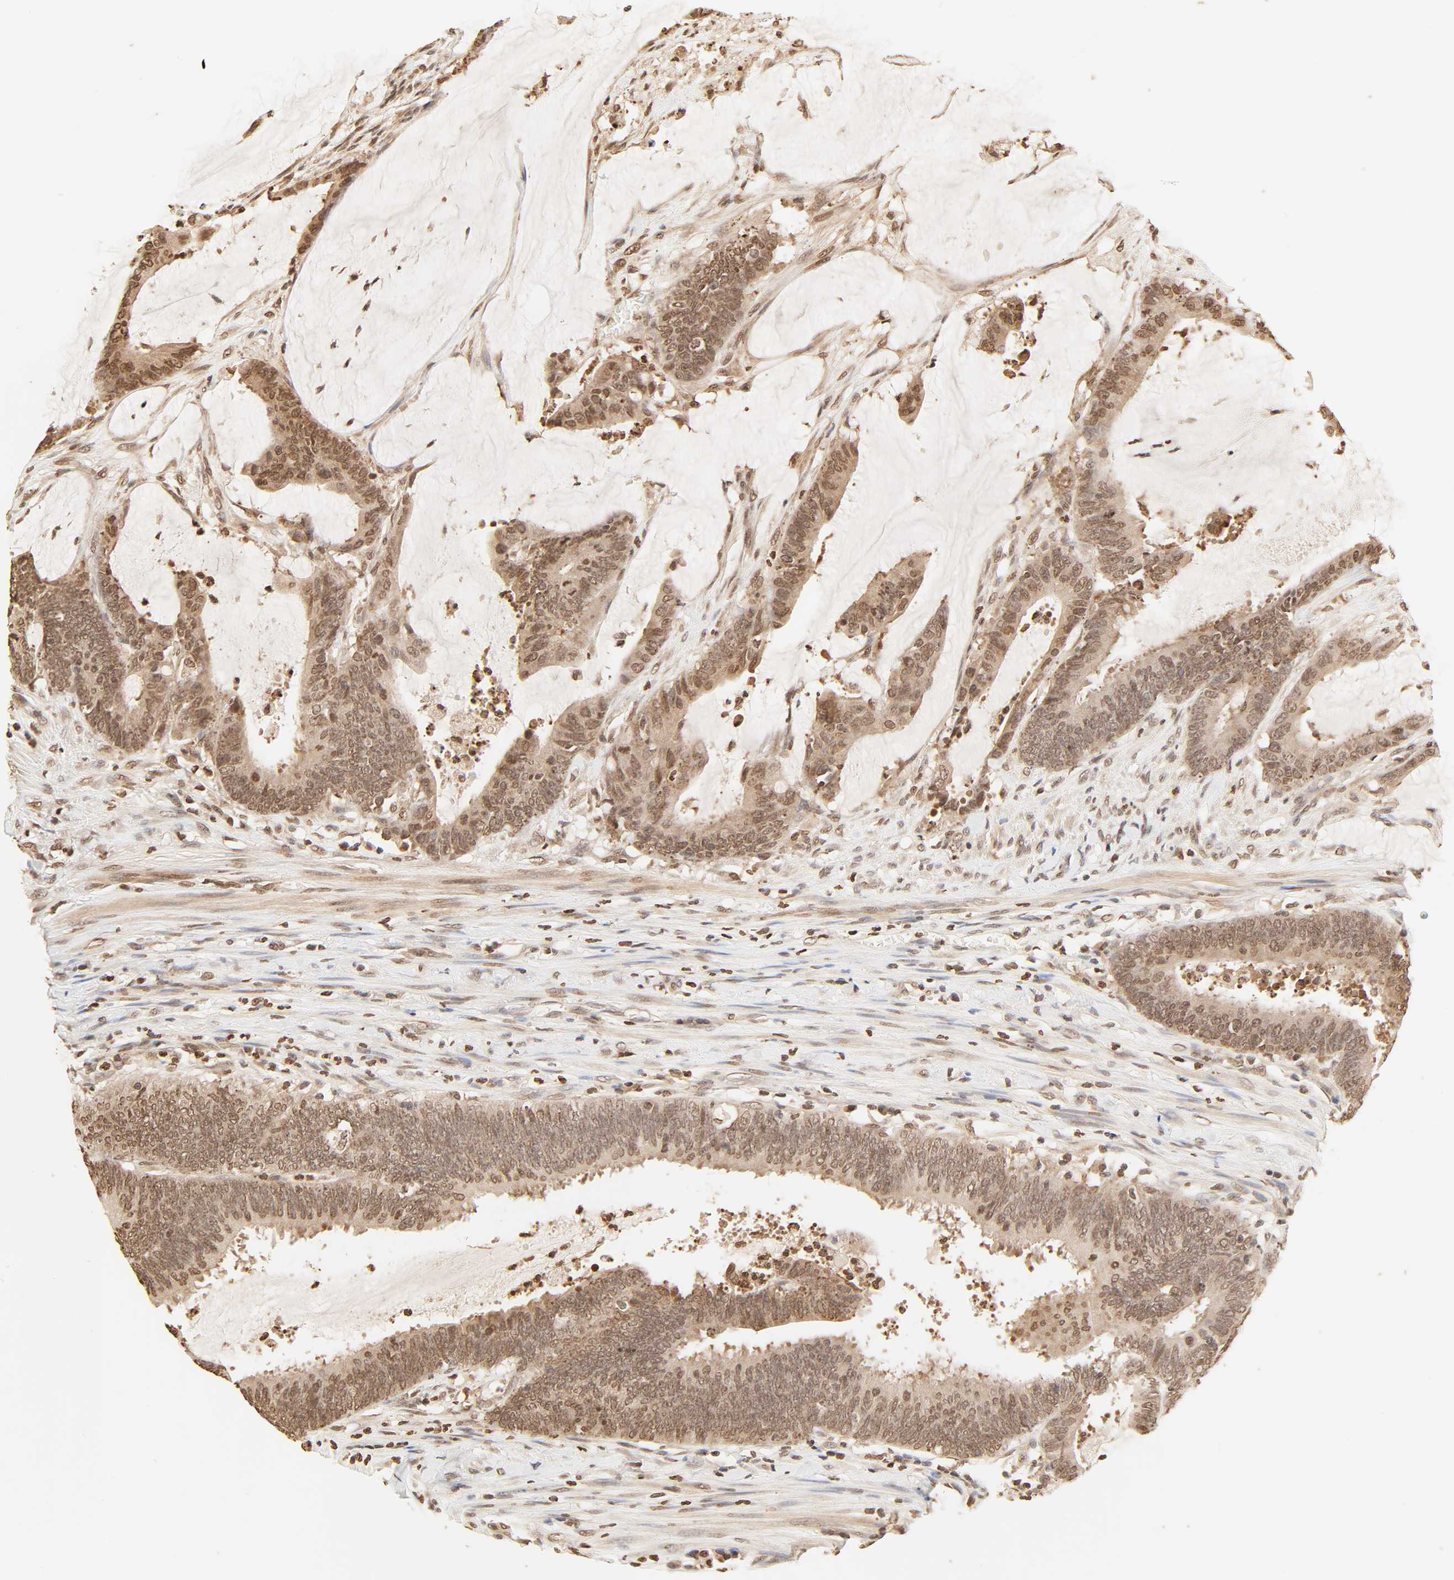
{"staining": {"intensity": "strong", "quantity": ">75%", "location": "cytoplasmic/membranous,nuclear"}, "tissue": "colorectal cancer", "cell_type": "Tumor cells", "image_type": "cancer", "snomed": [{"axis": "morphology", "description": "Adenocarcinoma, NOS"}, {"axis": "topography", "description": "Rectum"}], "caption": "Immunohistochemical staining of colorectal adenocarcinoma reveals high levels of strong cytoplasmic/membranous and nuclear protein staining in approximately >75% of tumor cells.", "gene": "TBL1X", "patient": {"sex": "female", "age": 66}}